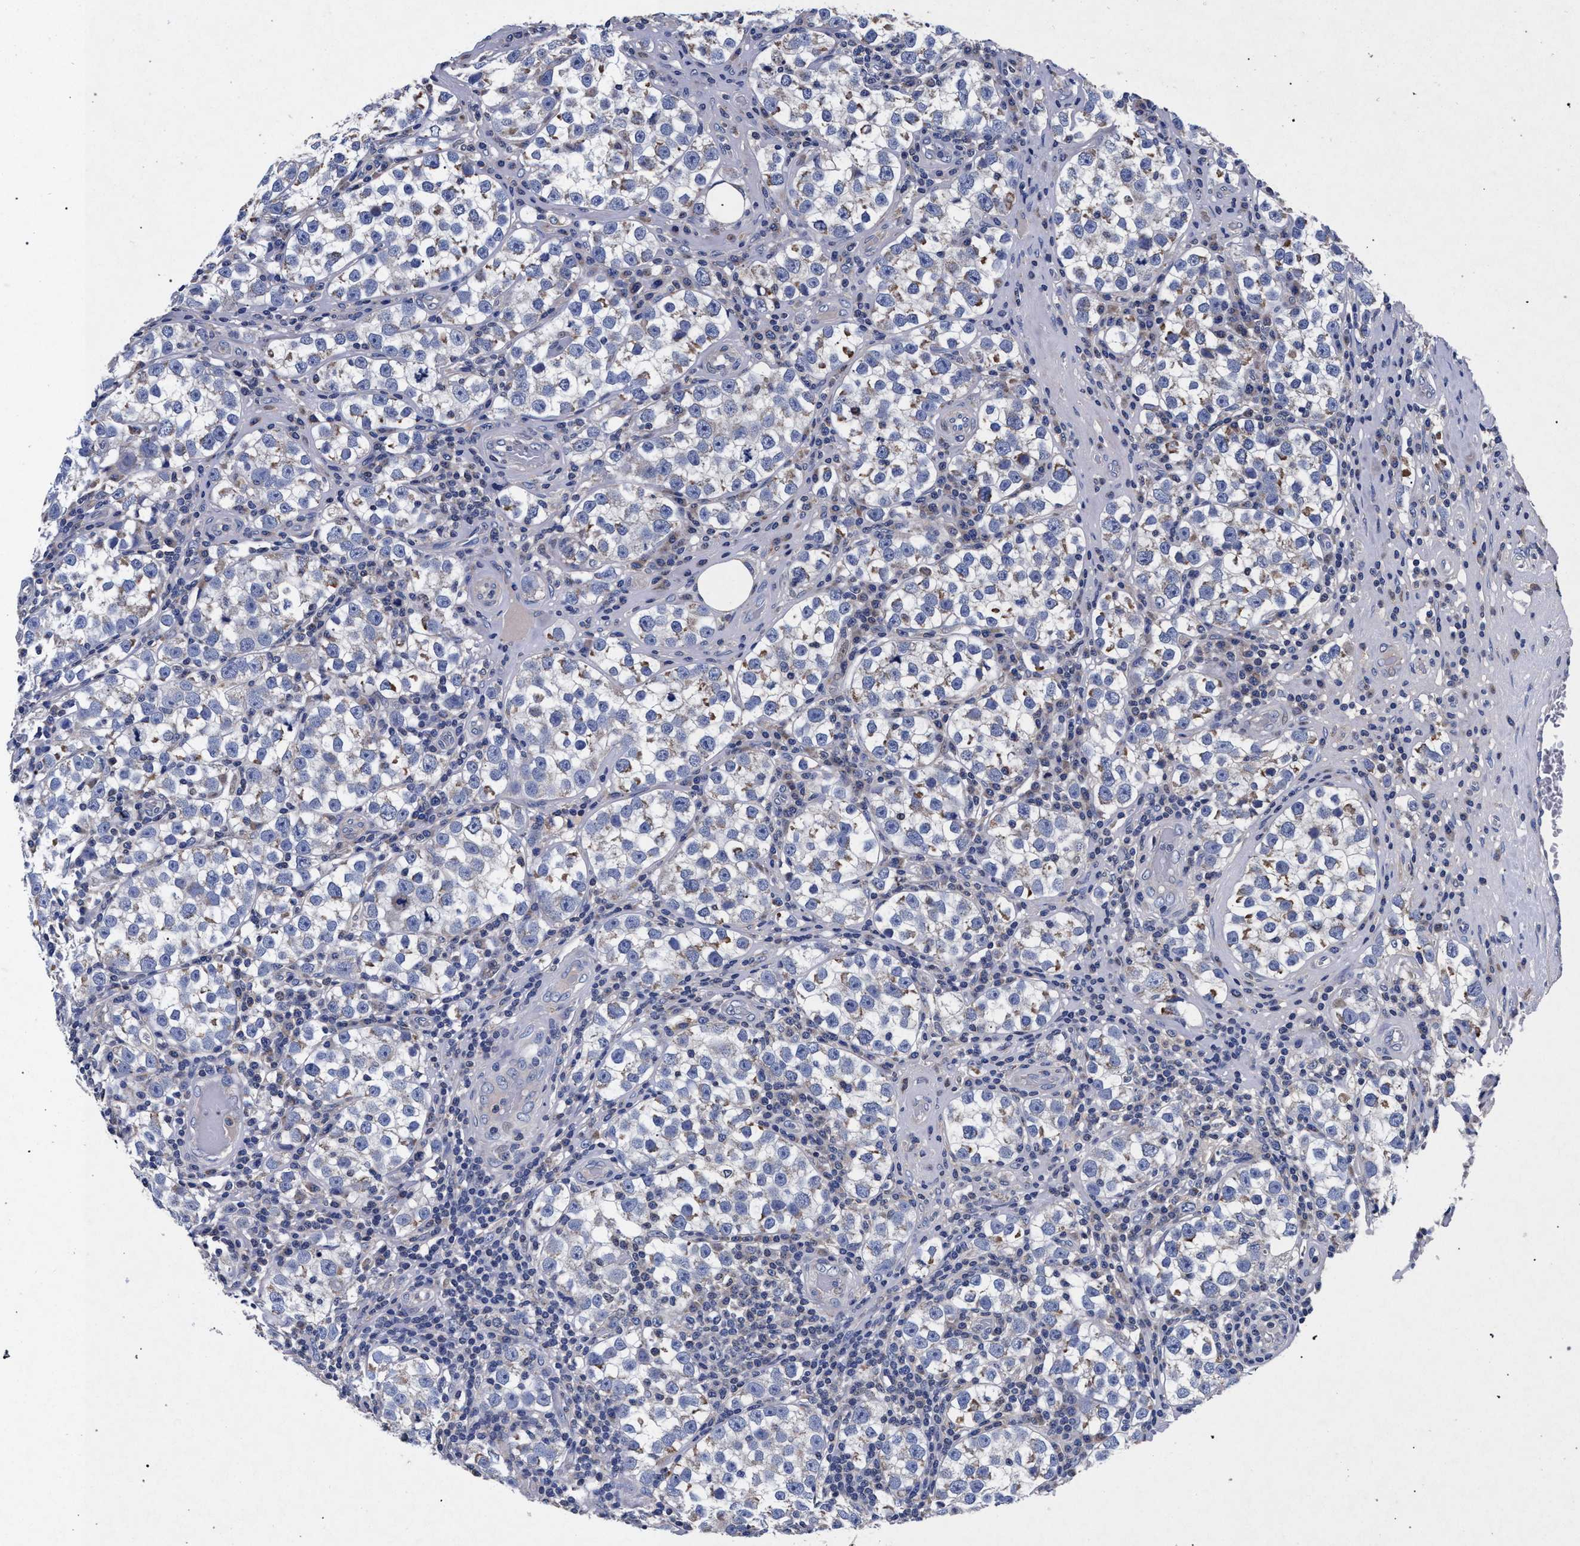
{"staining": {"intensity": "weak", "quantity": "<25%", "location": "cytoplasmic/membranous"}, "tissue": "testis cancer", "cell_type": "Tumor cells", "image_type": "cancer", "snomed": [{"axis": "morphology", "description": "Normal tissue, NOS"}, {"axis": "morphology", "description": "Seminoma, NOS"}, {"axis": "topography", "description": "Testis"}], "caption": "The image exhibits no staining of tumor cells in testis cancer (seminoma). (IHC, brightfield microscopy, high magnification).", "gene": "HSD17B14", "patient": {"sex": "male", "age": 43}}